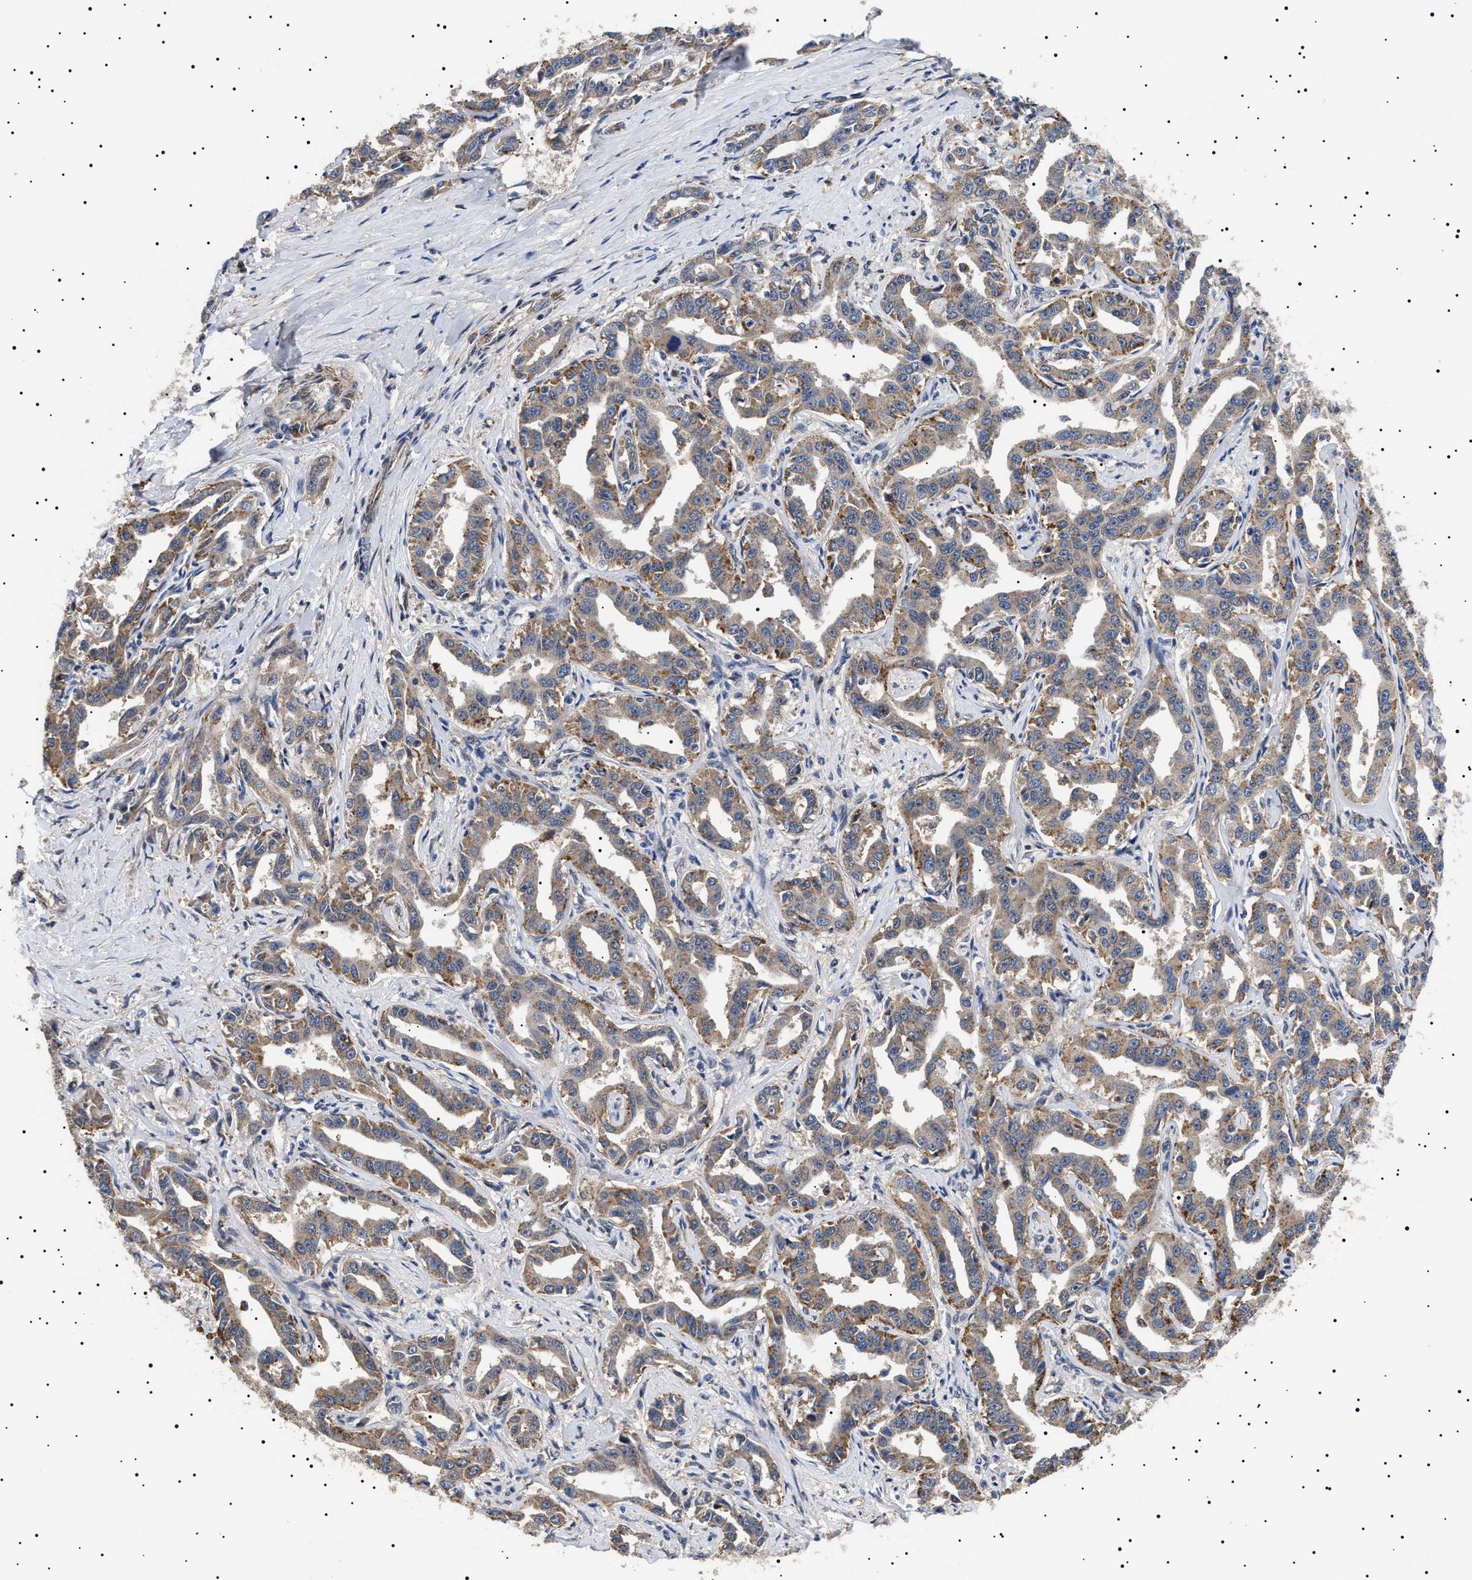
{"staining": {"intensity": "moderate", "quantity": ">75%", "location": "cytoplasmic/membranous"}, "tissue": "liver cancer", "cell_type": "Tumor cells", "image_type": "cancer", "snomed": [{"axis": "morphology", "description": "Cholangiocarcinoma"}, {"axis": "topography", "description": "Liver"}], "caption": "Human liver cholangiocarcinoma stained for a protein (brown) exhibits moderate cytoplasmic/membranous positive staining in about >75% of tumor cells.", "gene": "RAB34", "patient": {"sex": "male", "age": 59}}